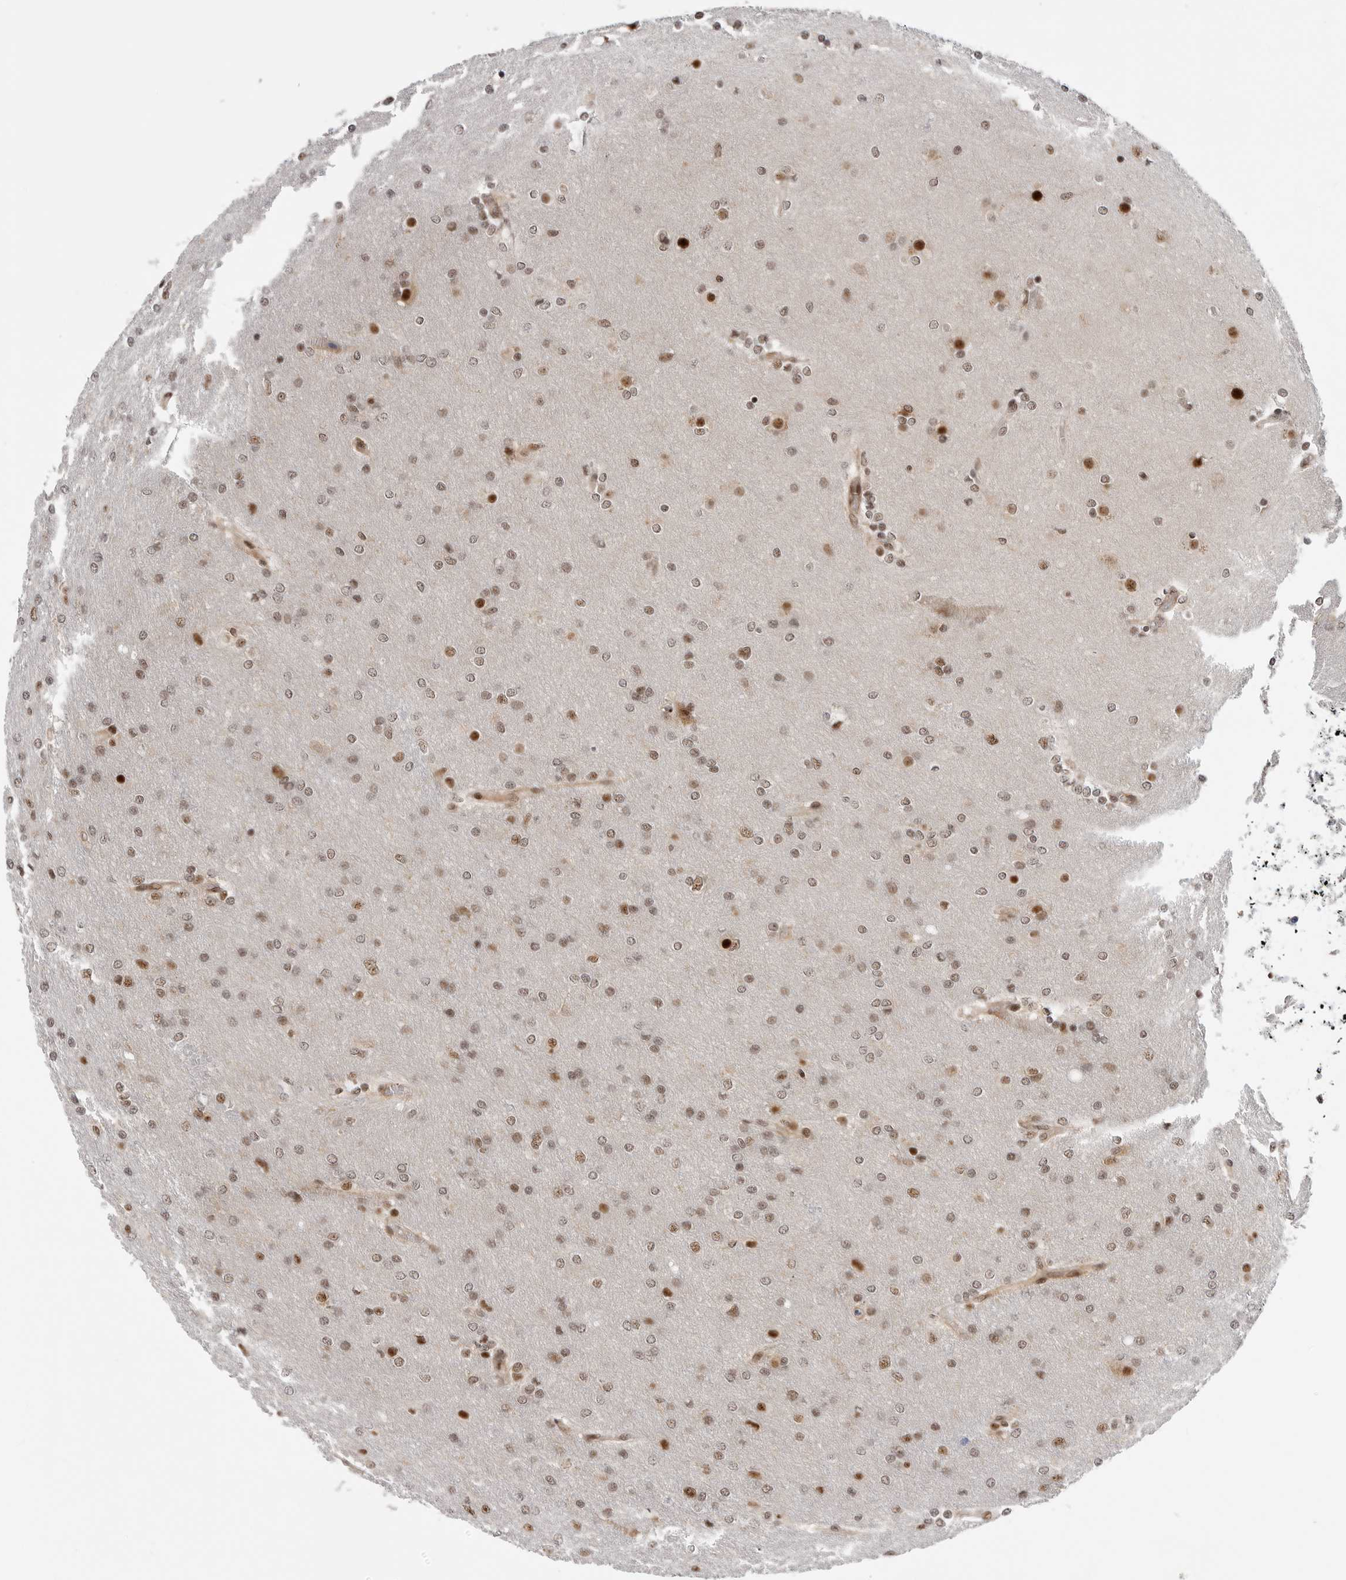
{"staining": {"intensity": "moderate", "quantity": ">75%", "location": "nuclear"}, "tissue": "glioma", "cell_type": "Tumor cells", "image_type": "cancer", "snomed": [{"axis": "morphology", "description": "Glioma, malignant, High grade"}, {"axis": "topography", "description": "Cerebral cortex"}], "caption": "IHC (DAB) staining of high-grade glioma (malignant) exhibits moderate nuclear protein positivity in approximately >75% of tumor cells. The protein of interest is stained brown, and the nuclei are stained in blue (DAB (3,3'-diaminobenzidine) IHC with brightfield microscopy, high magnification).", "gene": "GPATCH2", "patient": {"sex": "female", "age": 36}}